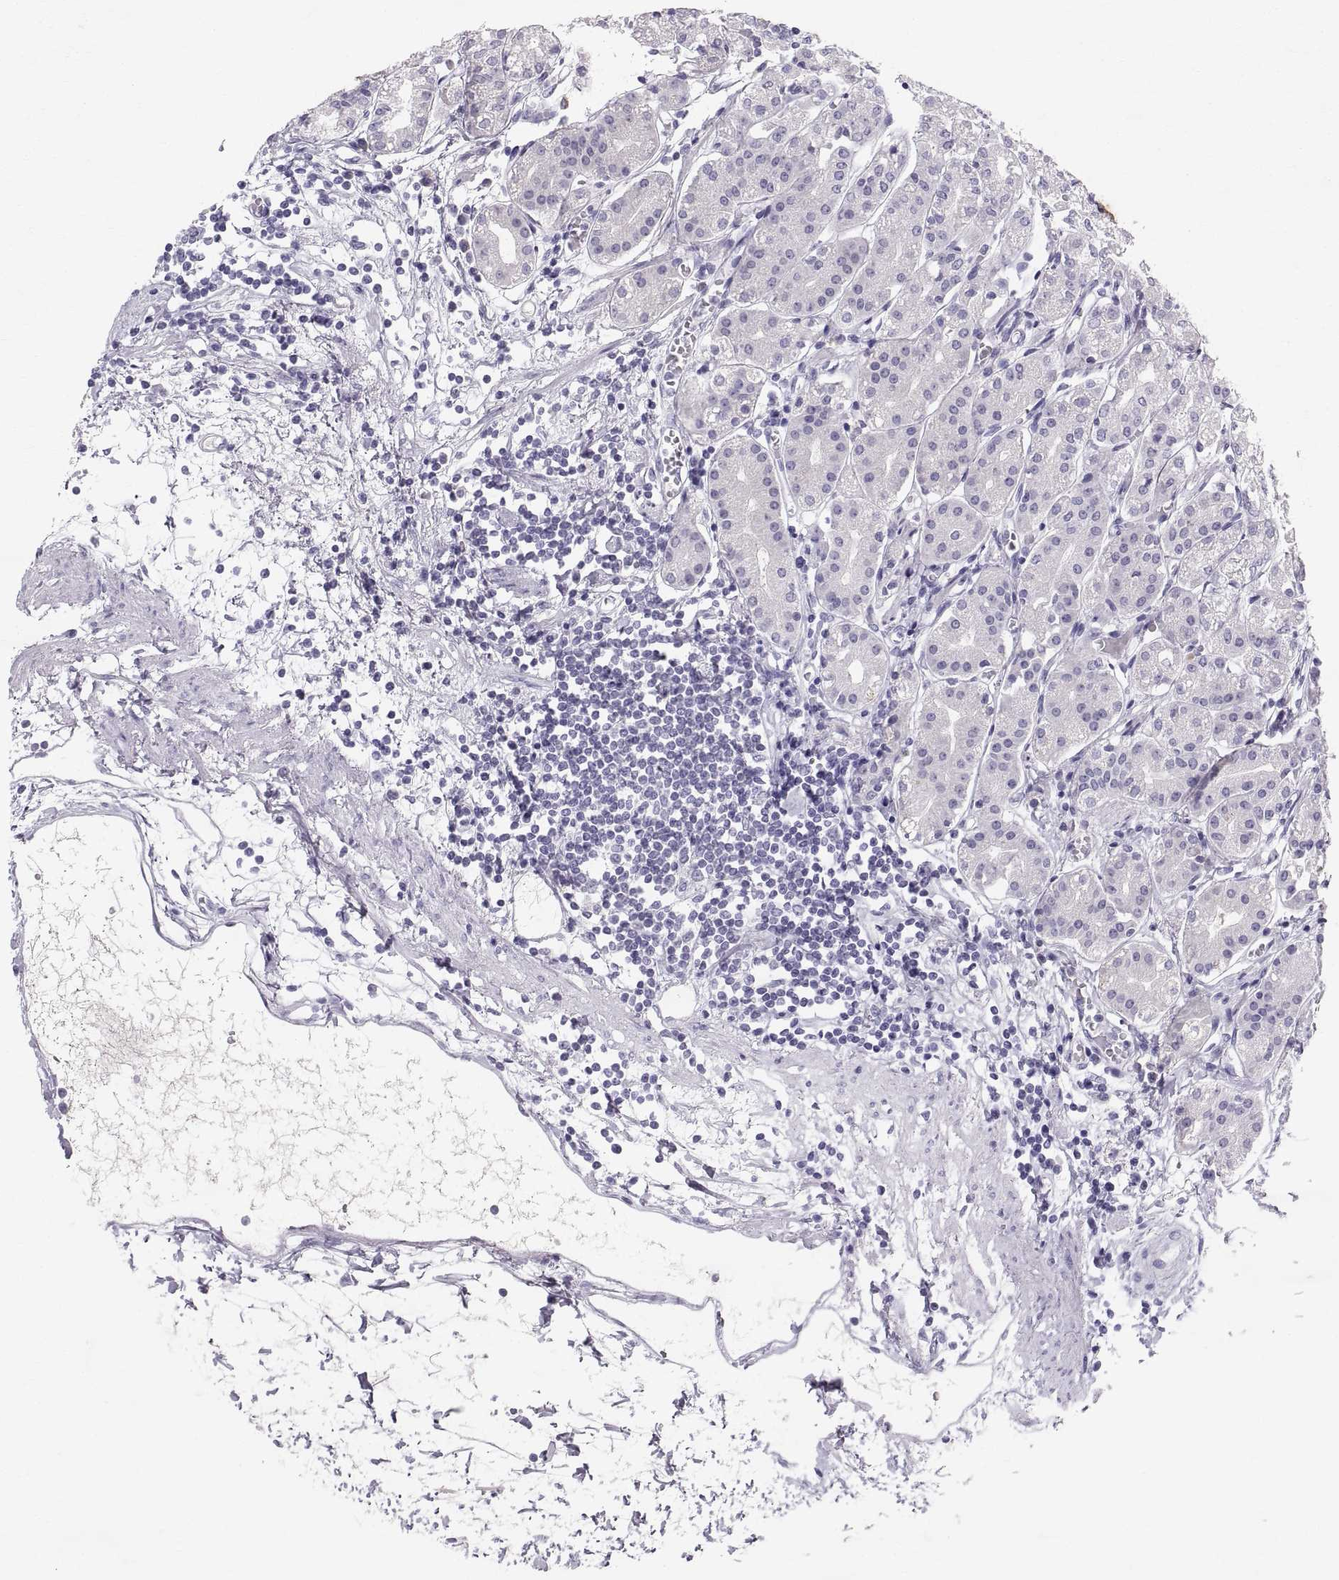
{"staining": {"intensity": "negative", "quantity": "none", "location": "none"}, "tissue": "stomach", "cell_type": "Glandular cells", "image_type": "normal", "snomed": [{"axis": "morphology", "description": "Normal tissue, NOS"}, {"axis": "topography", "description": "Skeletal muscle"}, {"axis": "topography", "description": "Stomach"}], "caption": "Immunohistochemistry histopathology image of unremarkable stomach: stomach stained with DAB reveals no significant protein positivity in glandular cells.", "gene": "SLC22A6", "patient": {"sex": "female", "age": 57}}